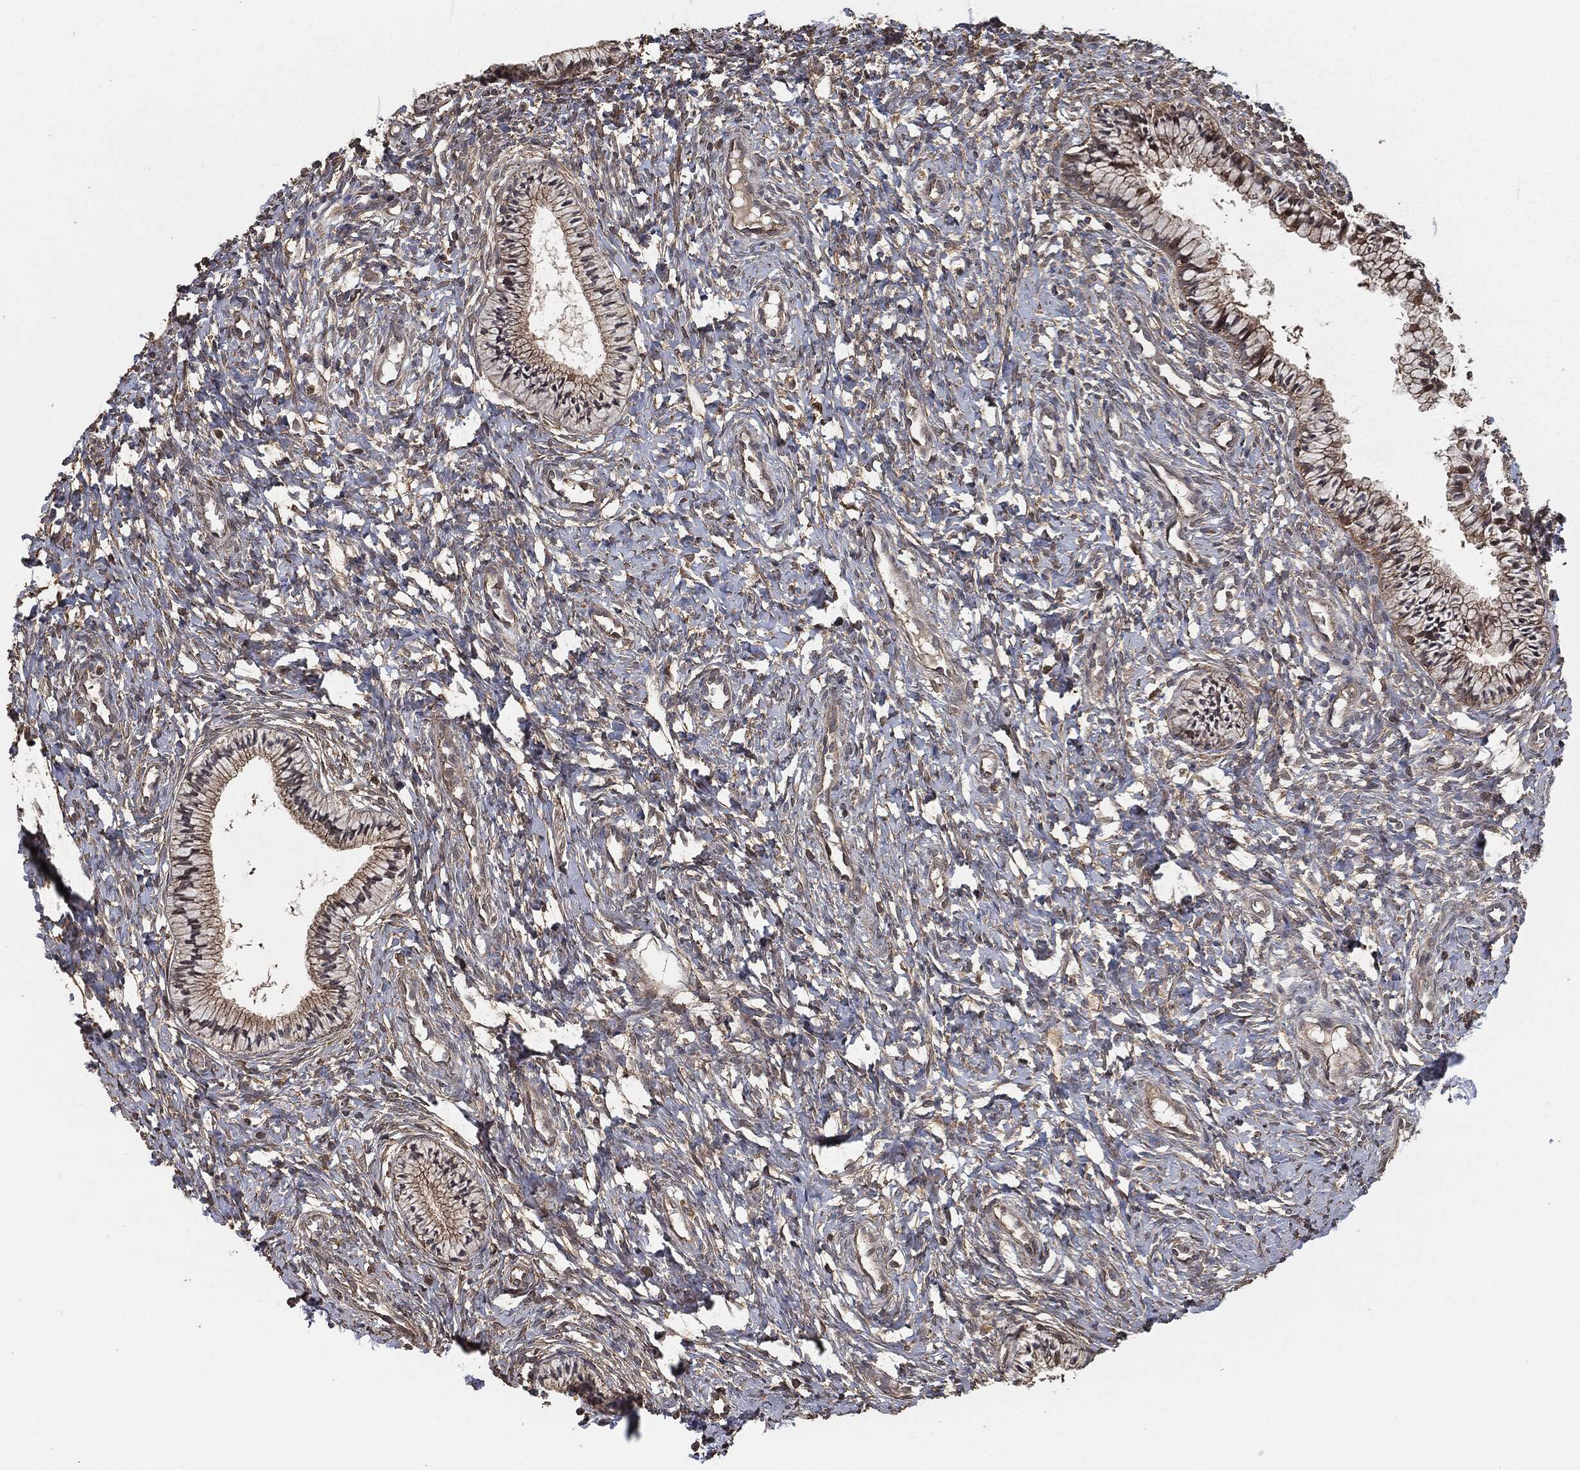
{"staining": {"intensity": "weak", "quantity": "25%-75%", "location": "cytoplasmic/membranous"}, "tissue": "cervix", "cell_type": "Glandular cells", "image_type": "normal", "snomed": [{"axis": "morphology", "description": "Normal tissue, NOS"}, {"axis": "topography", "description": "Cervix"}], "caption": "This histopathology image displays benign cervix stained with IHC to label a protein in brown. The cytoplasmic/membranous of glandular cells show weak positivity for the protein. Nuclei are counter-stained blue.", "gene": "ERBIN", "patient": {"sex": "female", "age": 39}}